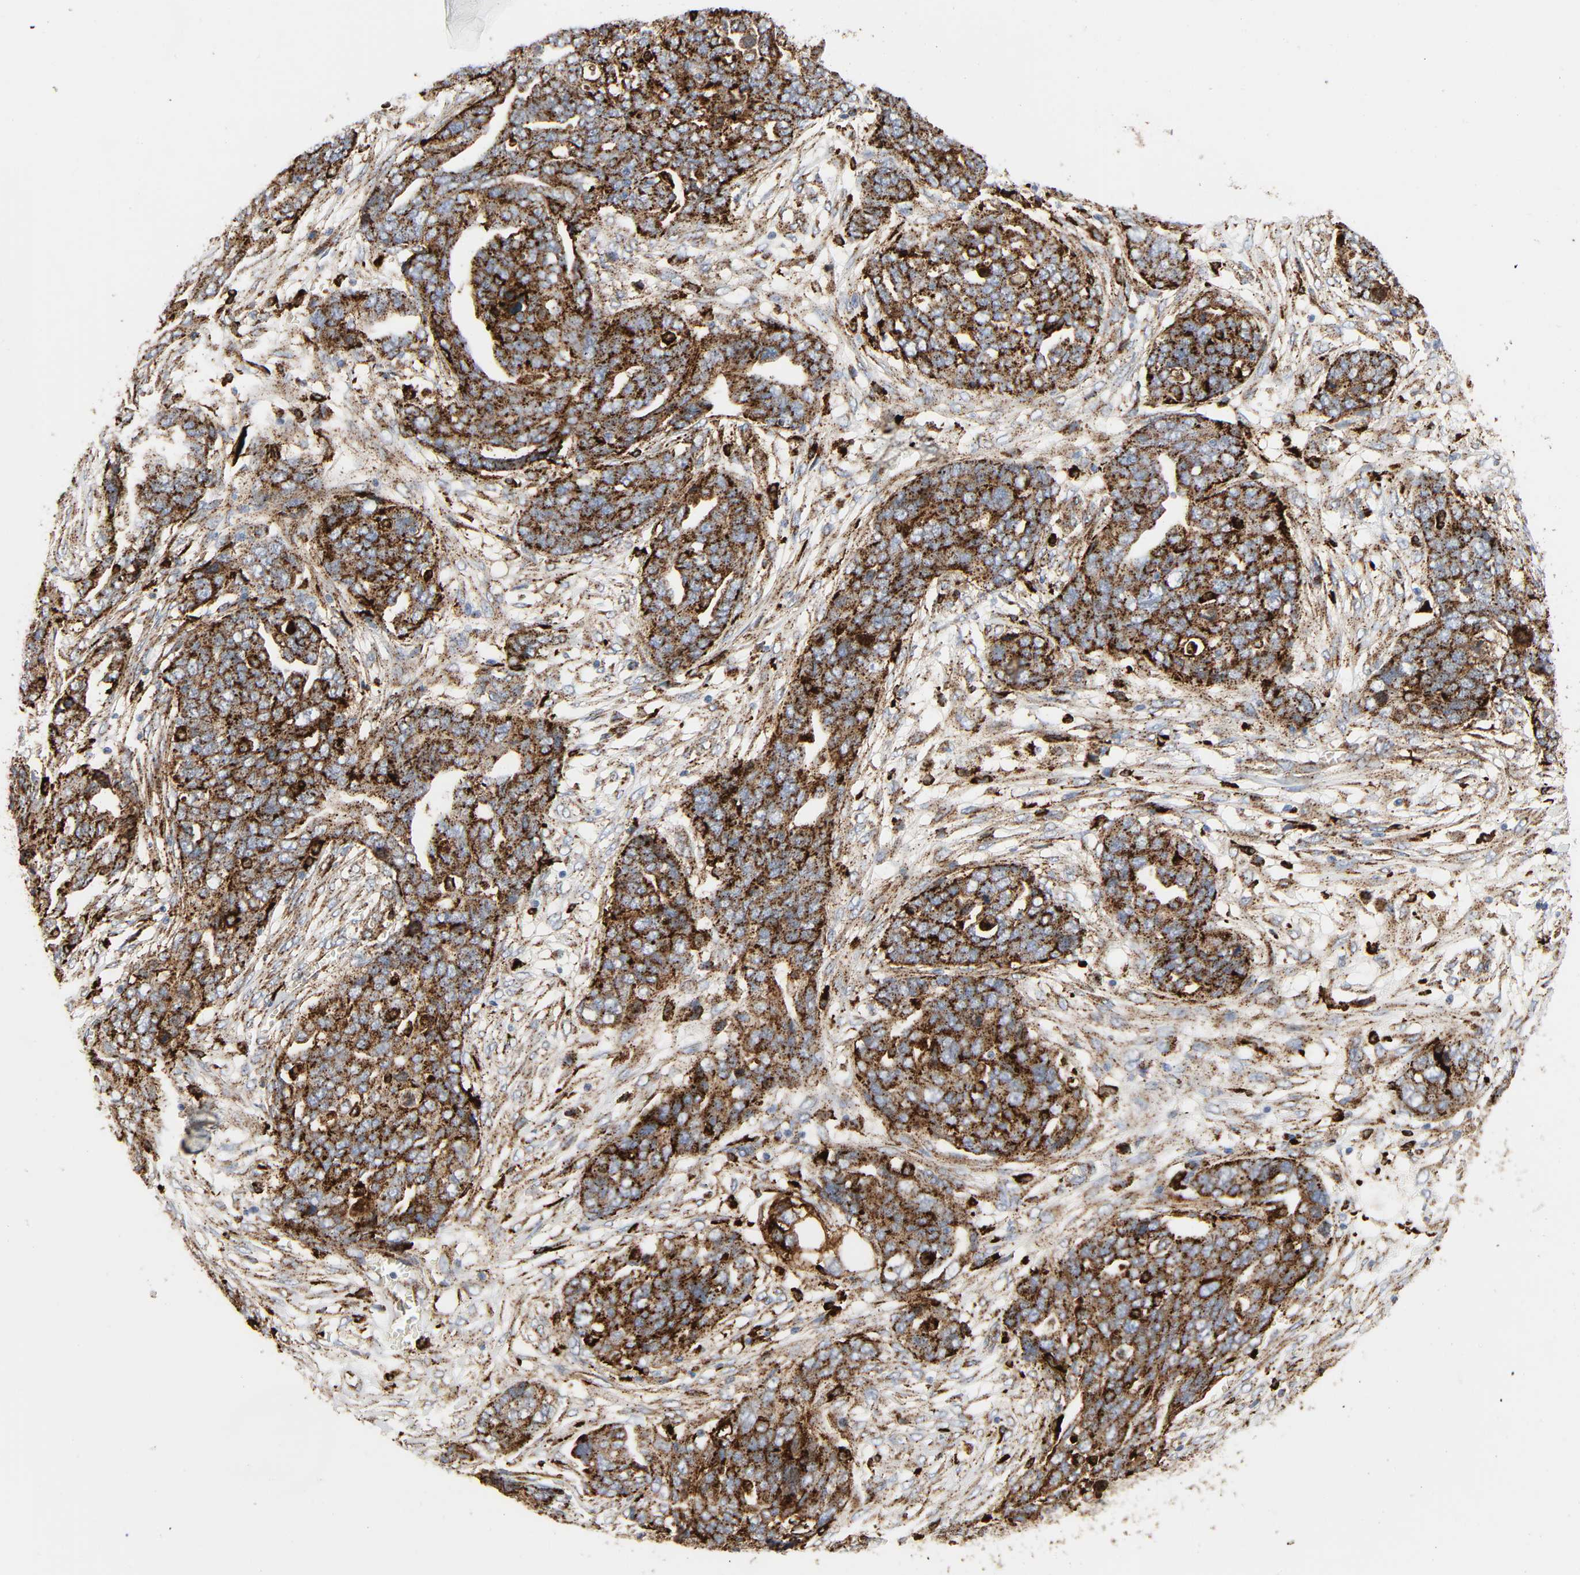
{"staining": {"intensity": "strong", "quantity": ">75%", "location": "cytoplasmic/membranous"}, "tissue": "ovarian cancer", "cell_type": "Tumor cells", "image_type": "cancer", "snomed": [{"axis": "morphology", "description": "Normal tissue, NOS"}, {"axis": "morphology", "description": "Cystadenocarcinoma, serous, NOS"}, {"axis": "topography", "description": "Fallopian tube"}, {"axis": "topography", "description": "Ovary"}], "caption": "A brown stain shows strong cytoplasmic/membranous staining of a protein in human ovarian cancer (serous cystadenocarcinoma) tumor cells. Nuclei are stained in blue.", "gene": "PSAP", "patient": {"sex": "female", "age": 56}}